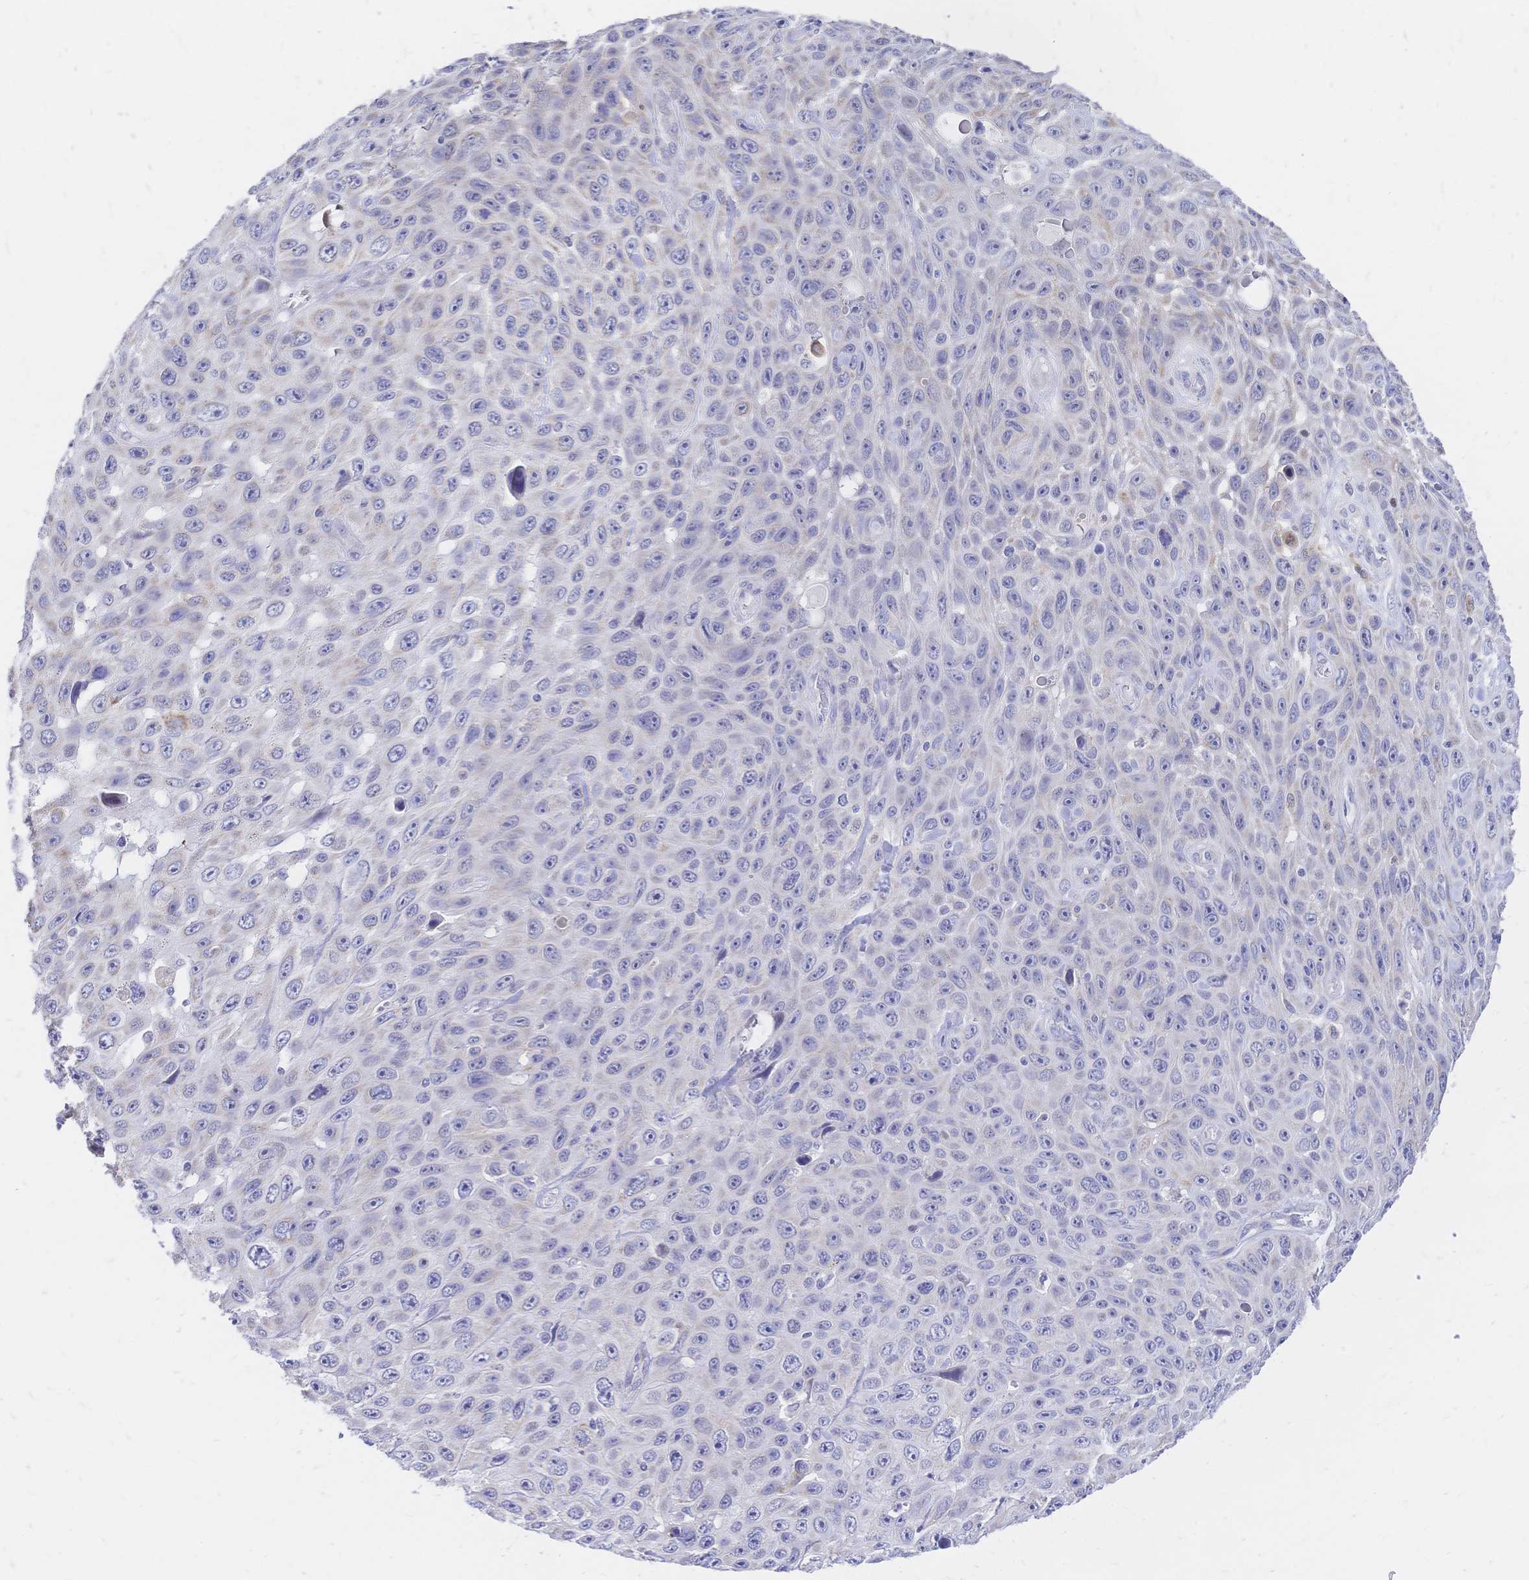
{"staining": {"intensity": "negative", "quantity": "none", "location": "none"}, "tissue": "skin cancer", "cell_type": "Tumor cells", "image_type": "cancer", "snomed": [{"axis": "morphology", "description": "Squamous cell carcinoma, NOS"}, {"axis": "topography", "description": "Skin"}], "caption": "This is an immunohistochemistry histopathology image of skin cancer (squamous cell carcinoma). There is no expression in tumor cells.", "gene": "CLEC18B", "patient": {"sex": "male", "age": 82}}